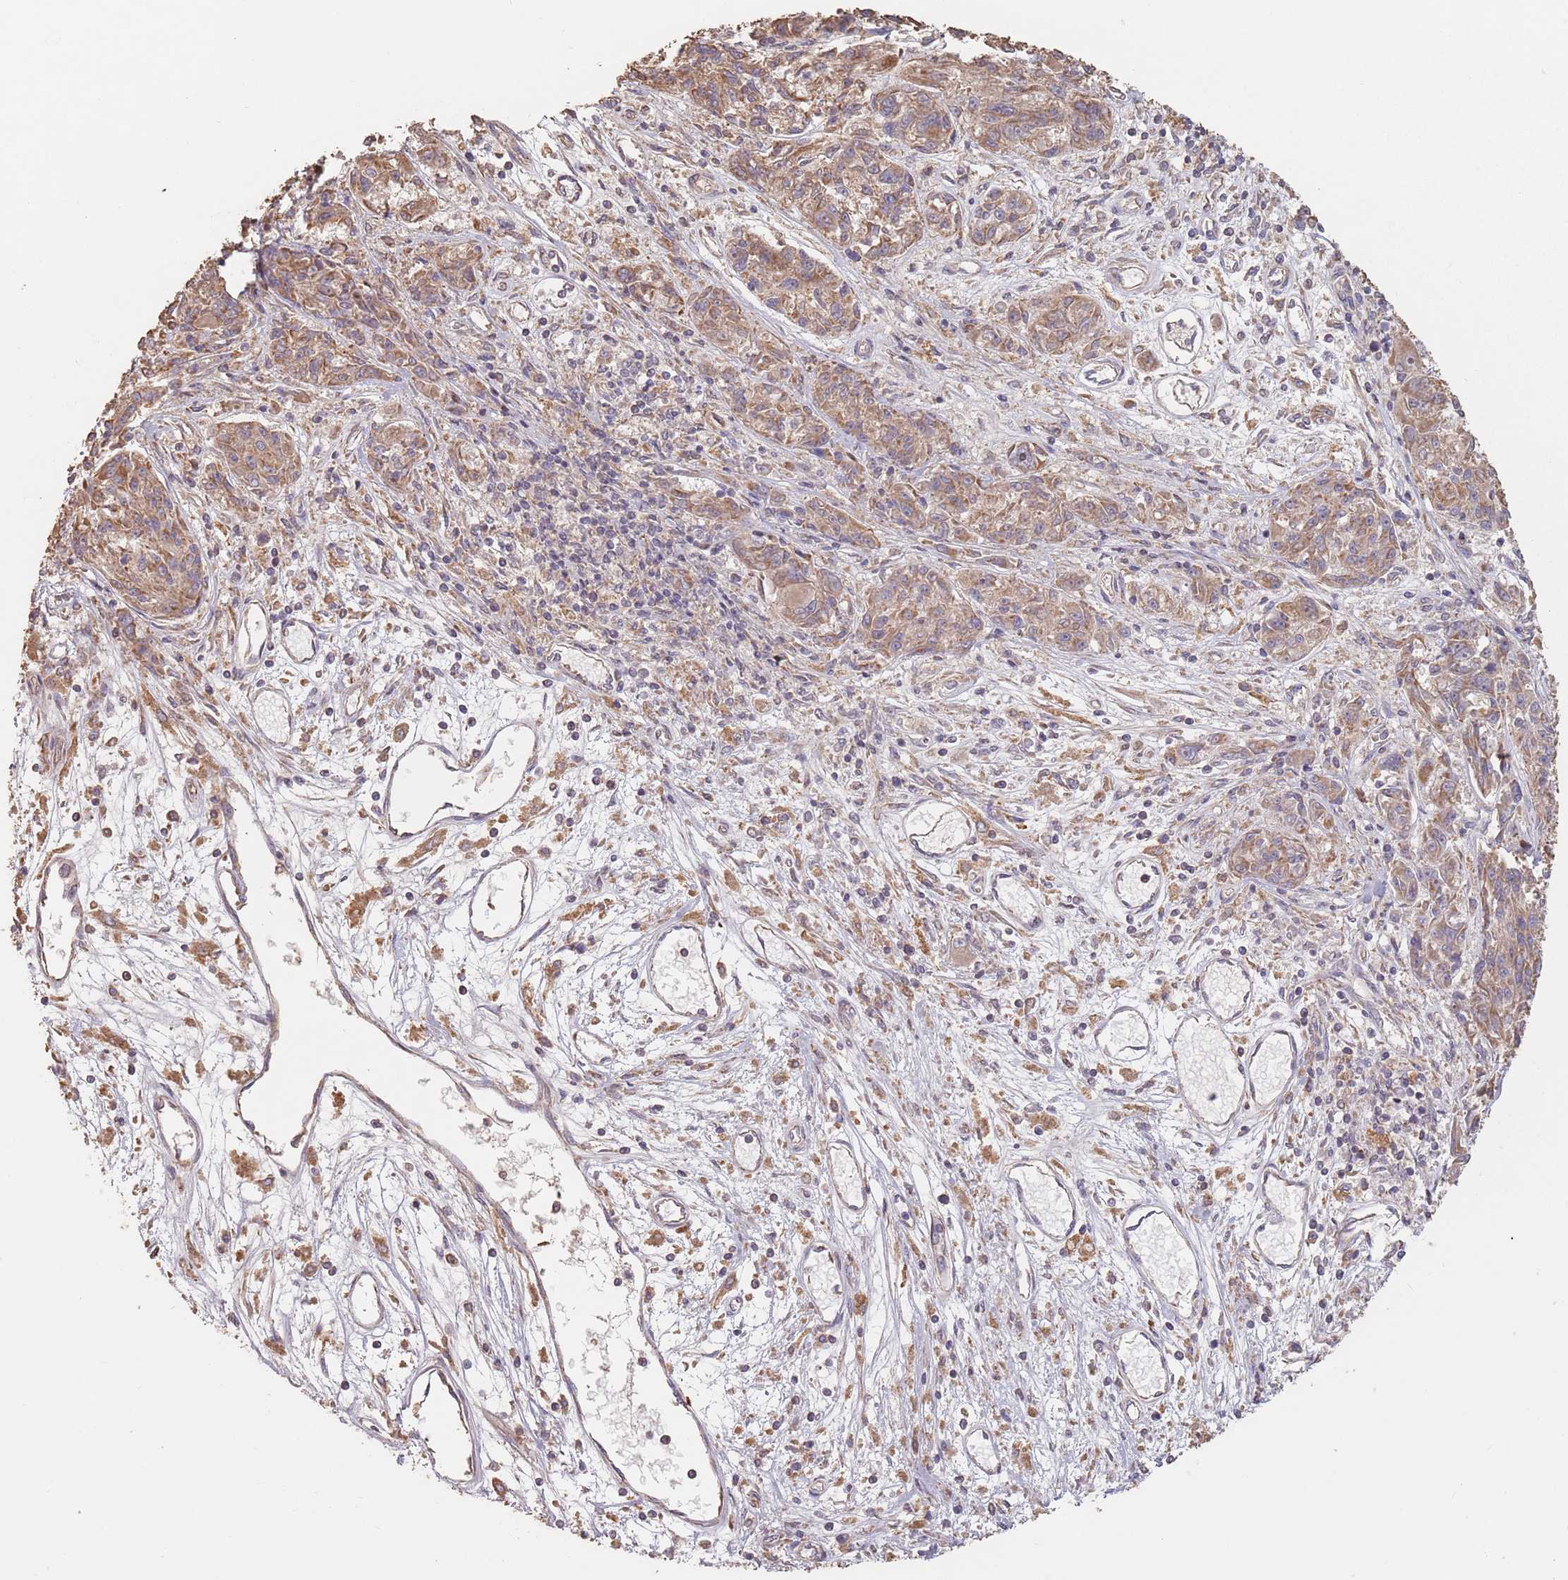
{"staining": {"intensity": "moderate", "quantity": ">75%", "location": "cytoplasmic/membranous"}, "tissue": "melanoma", "cell_type": "Tumor cells", "image_type": "cancer", "snomed": [{"axis": "morphology", "description": "Malignant melanoma, NOS"}, {"axis": "topography", "description": "Skin"}], "caption": "The photomicrograph demonstrates a brown stain indicating the presence of a protein in the cytoplasmic/membranous of tumor cells in melanoma. The staining is performed using DAB (3,3'-diaminobenzidine) brown chromogen to label protein expression. The nuclei are counter-stained blue using hematoxylin.", "gene": "VPS52", "patient": {"sex": "male", "age": 53}}